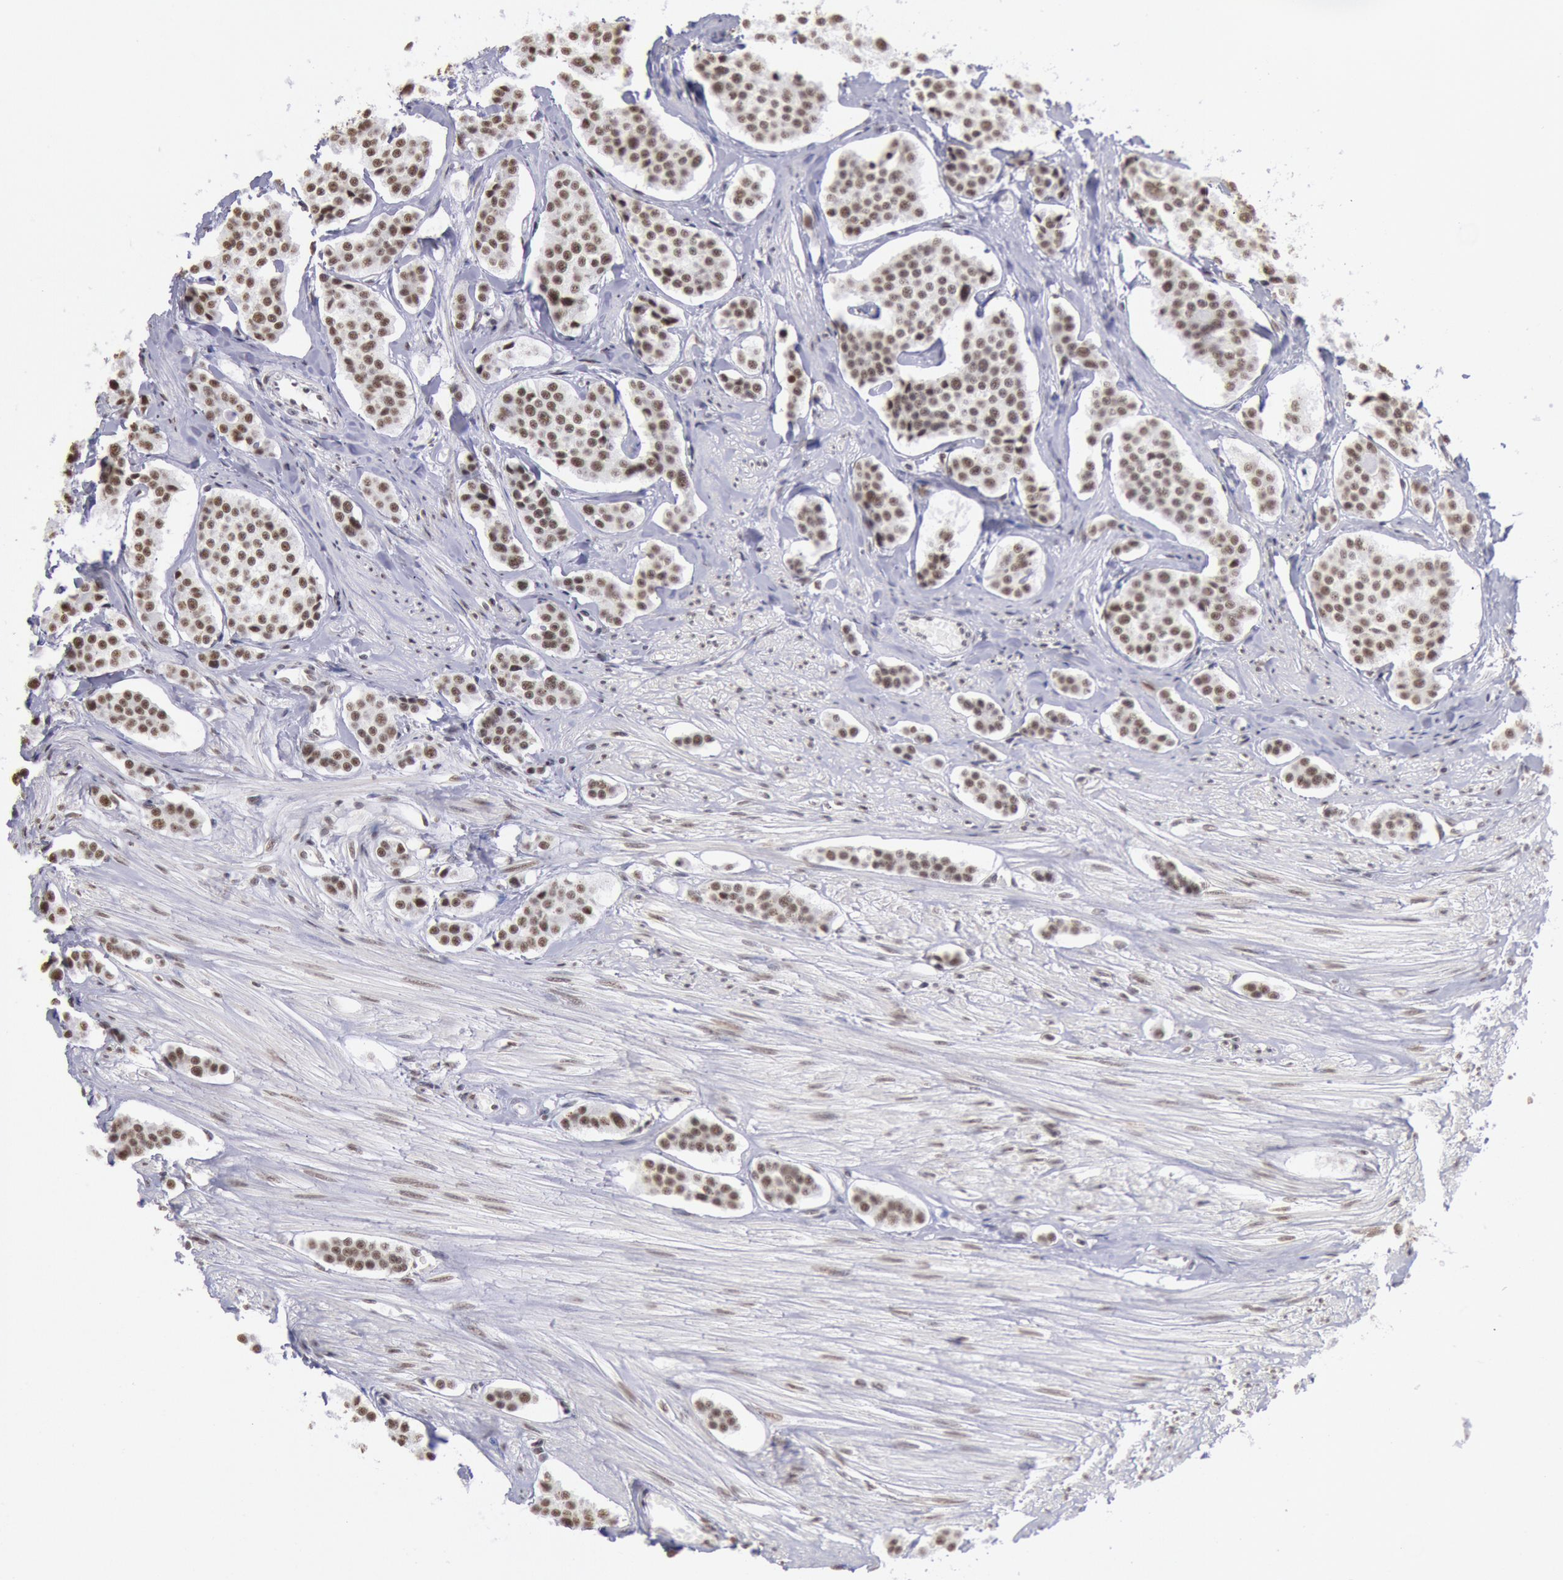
{"staining": {"intensity": "moderate", "quantity": ">75%", "location": "nuclear"}, "tissue": "carcinoid", "cell_type": "Tumor cells", "image_type": "cancer", "snomed": [{"axis": "morphology", "description": "Carcinoid, malignant, NOS"}, {"axis": "topography", "description": "Small intestine"}], "caption": "Carcinoid (malignant) was stained to show a protein in brown. There is medium levels of moderate nuclear staining in about >75% of tumor cells.", "gene": "SNRPD3", "patient": {"sex": "male", "age": 60}}